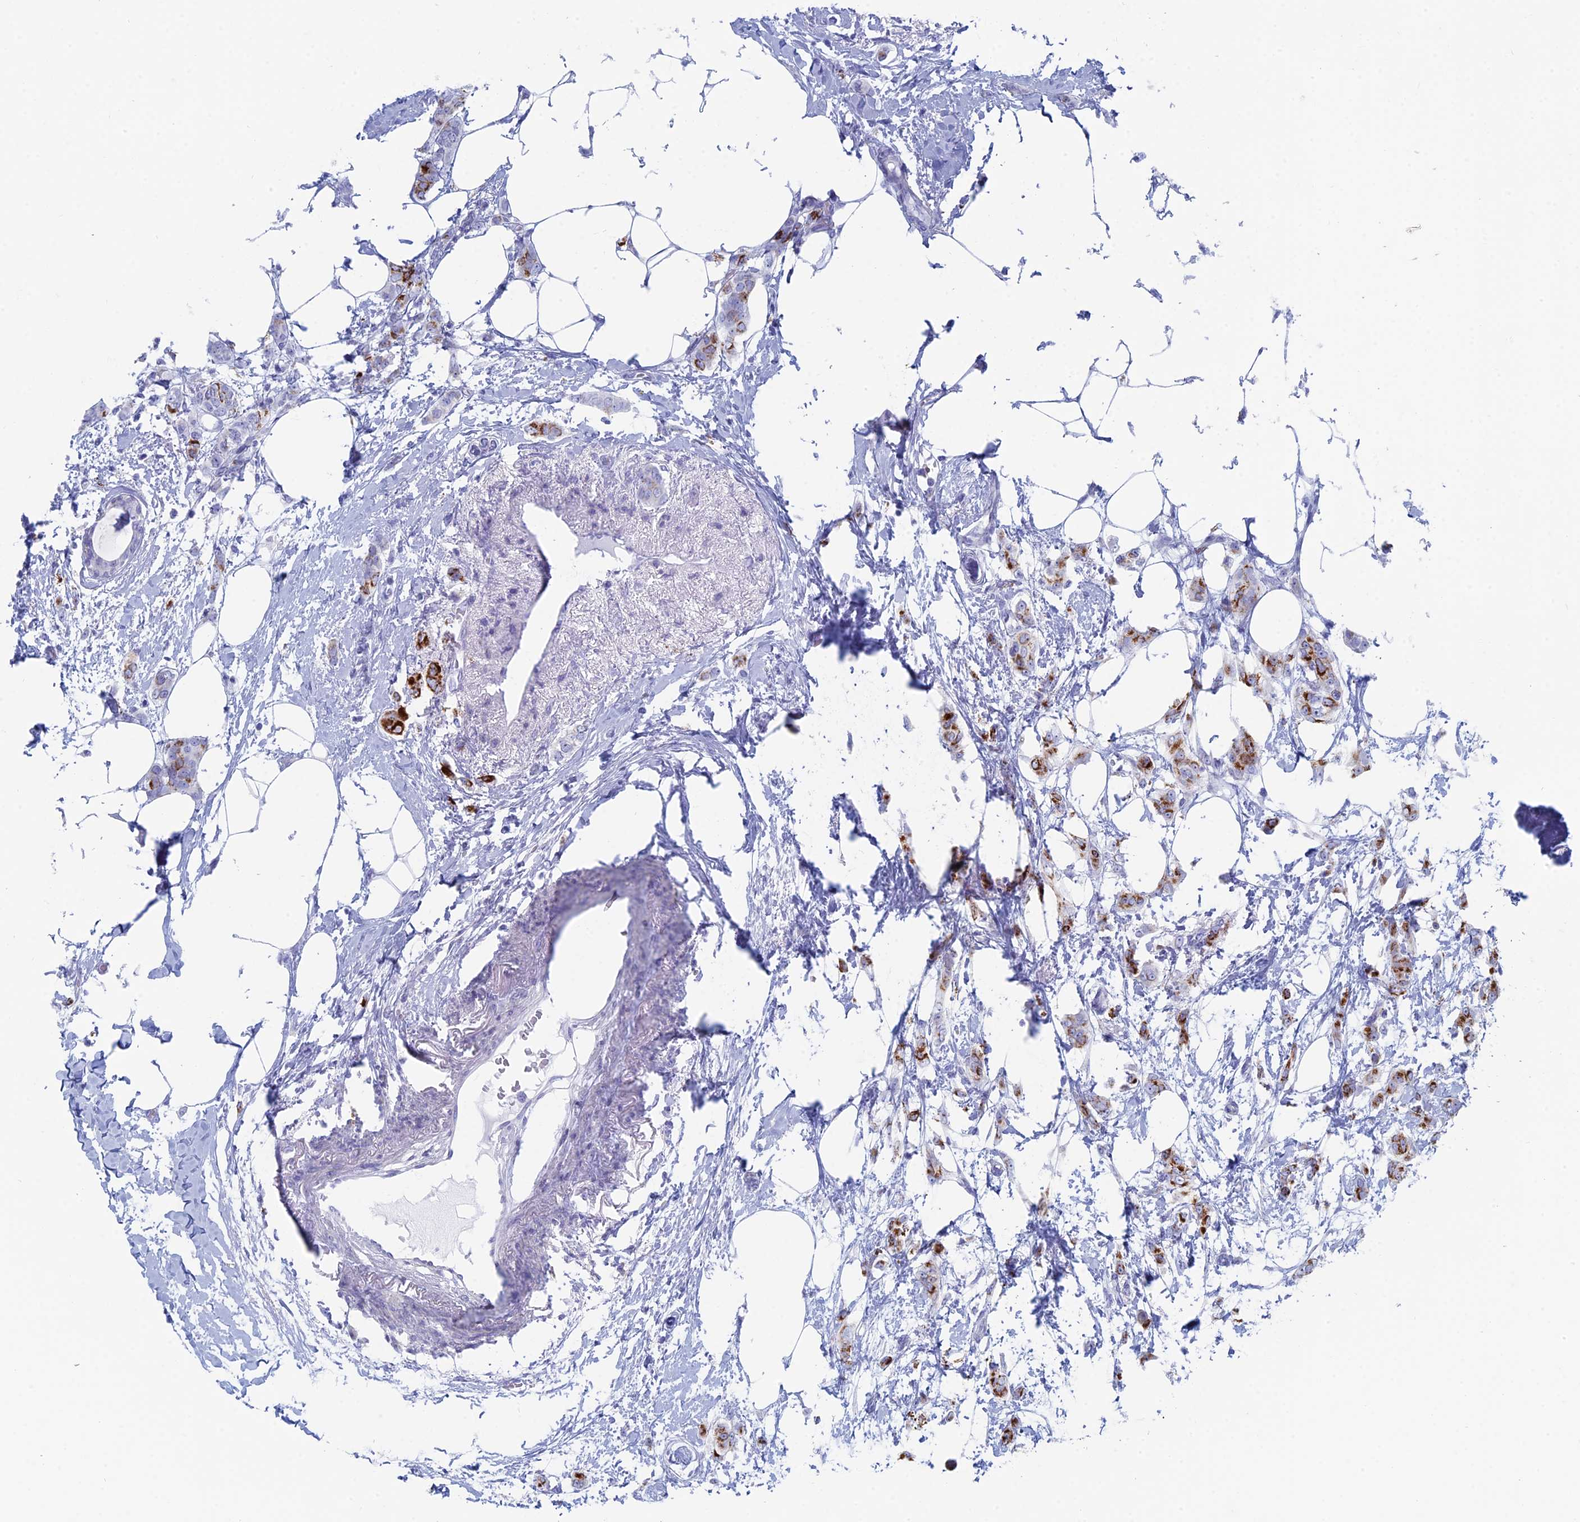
{"staining": {"intensity": "strong", "quantity": ">75%", "location": "cytoplasmic/membranous"}, "tissue": "breast cancer", "cell_type": "Tumor cells", "image_type": "cancer", "snomed": [{"axis": "morphology", "description": "Duct carcinoma"}, {"axis": "topography", "description": "Breast"}], "caption": "Human invasive ductal carcinoma (breast) stained for a protein (brown) shows strong cytoplasmic/membranous positive positivity in approximately >75% of tumor cells.", "gene": "ALMS1", "patient": {"sex": "female", "age": 72}}